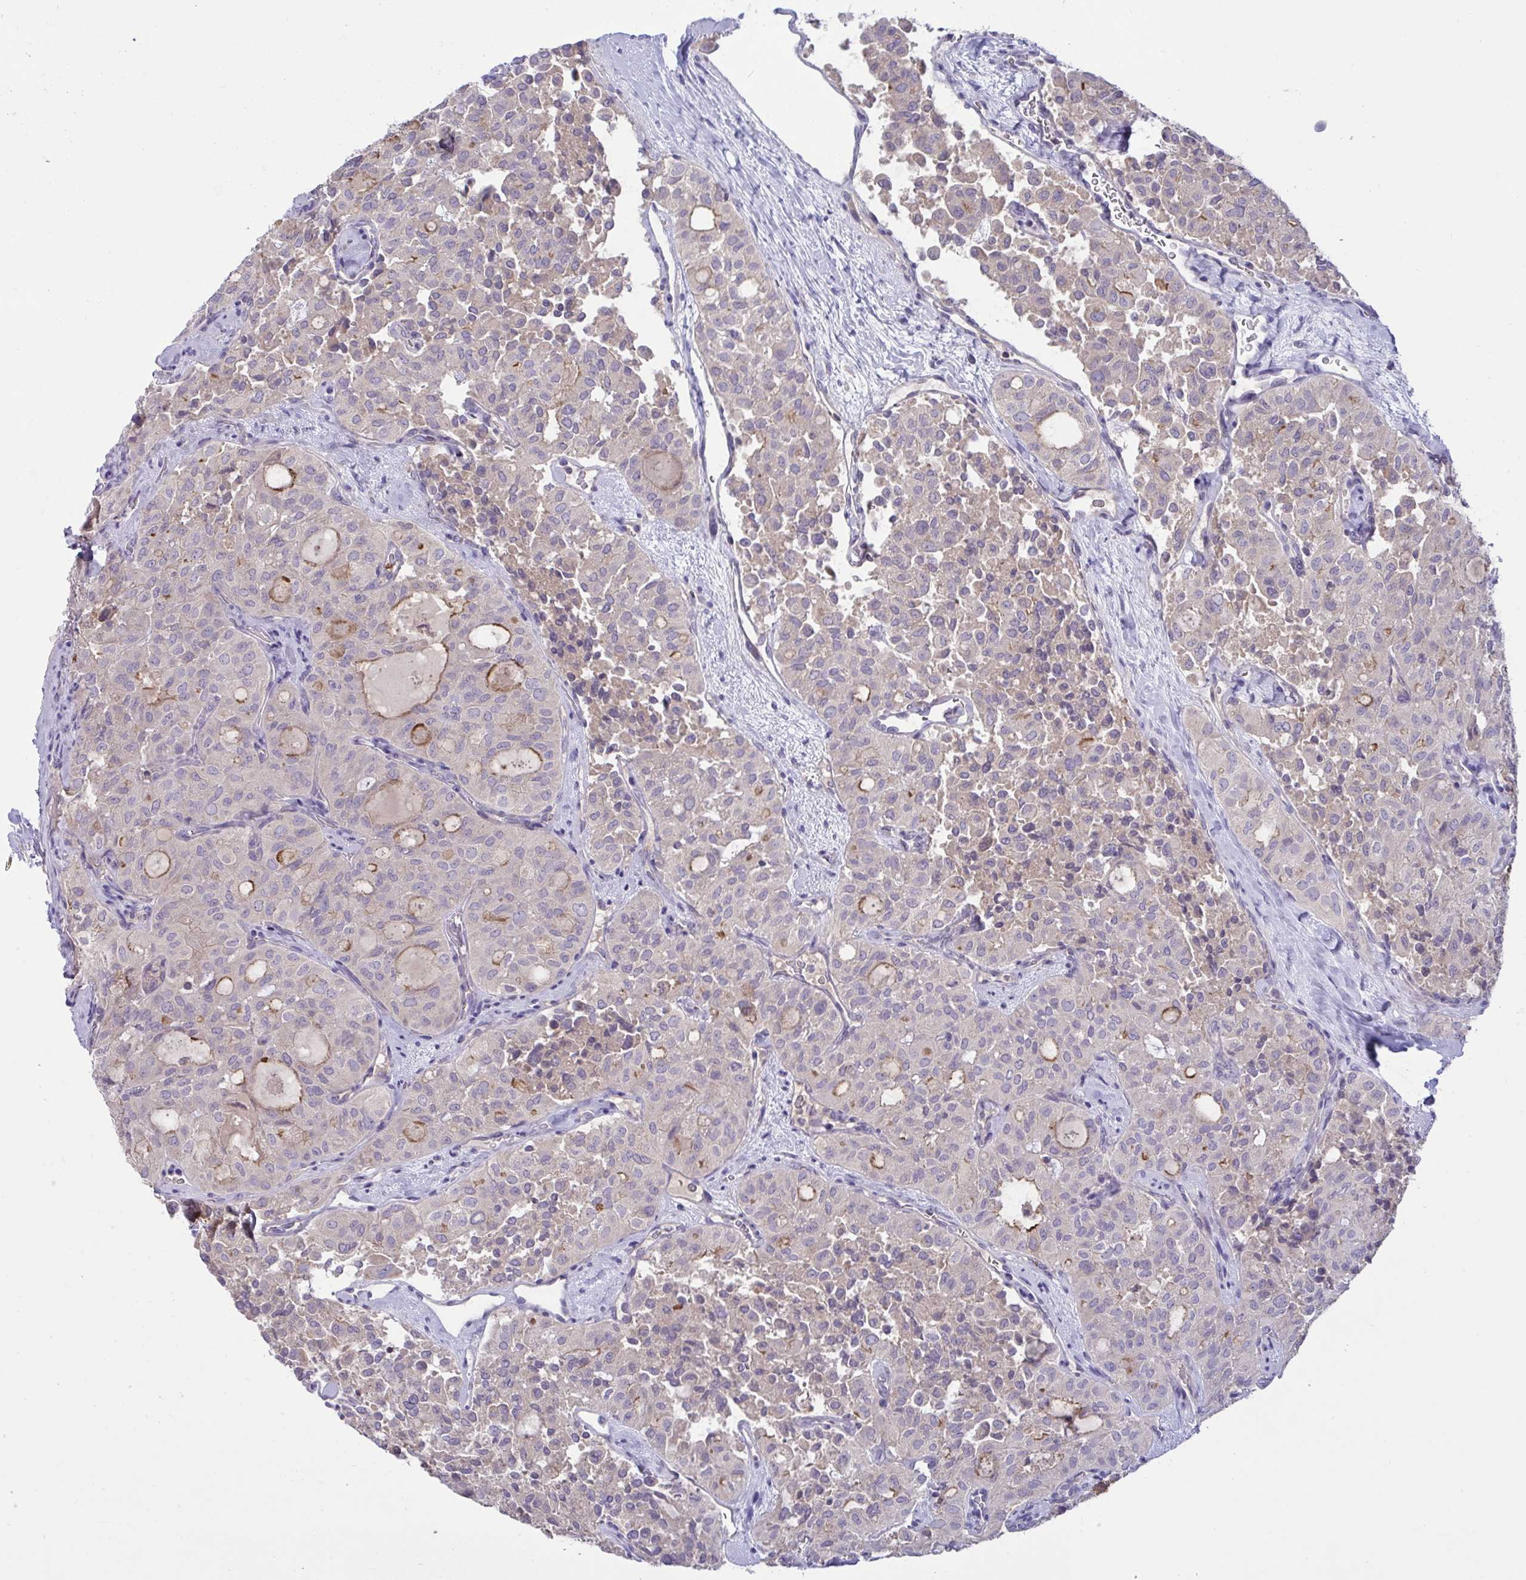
{"staining": {"intensity": "moderate", "quantity": "<25%", "location": "cytoplasmic/membranous"}, "tissue": "thyroid cancer", "cell_type": "Tumor cells", "image_type": "cancer", "snomed": [{"axis": "morphology", "description": "Follicular adenoma carcinoma, NOS"}, {"axis": "topography", "description": "Thyroid gland"}], "caption": "Follicular adenoma carcinoma (thyroid) was stained to show a protein in brown. There is low levels of moderate cytoplasmic/membranous staining in approximately <25% of tumor cells. The protein of interest is shown in brown color, while the nuclei are stained blue.", "gene": "TMEM41A", "patient": {"sex": "male", "age": 75}}